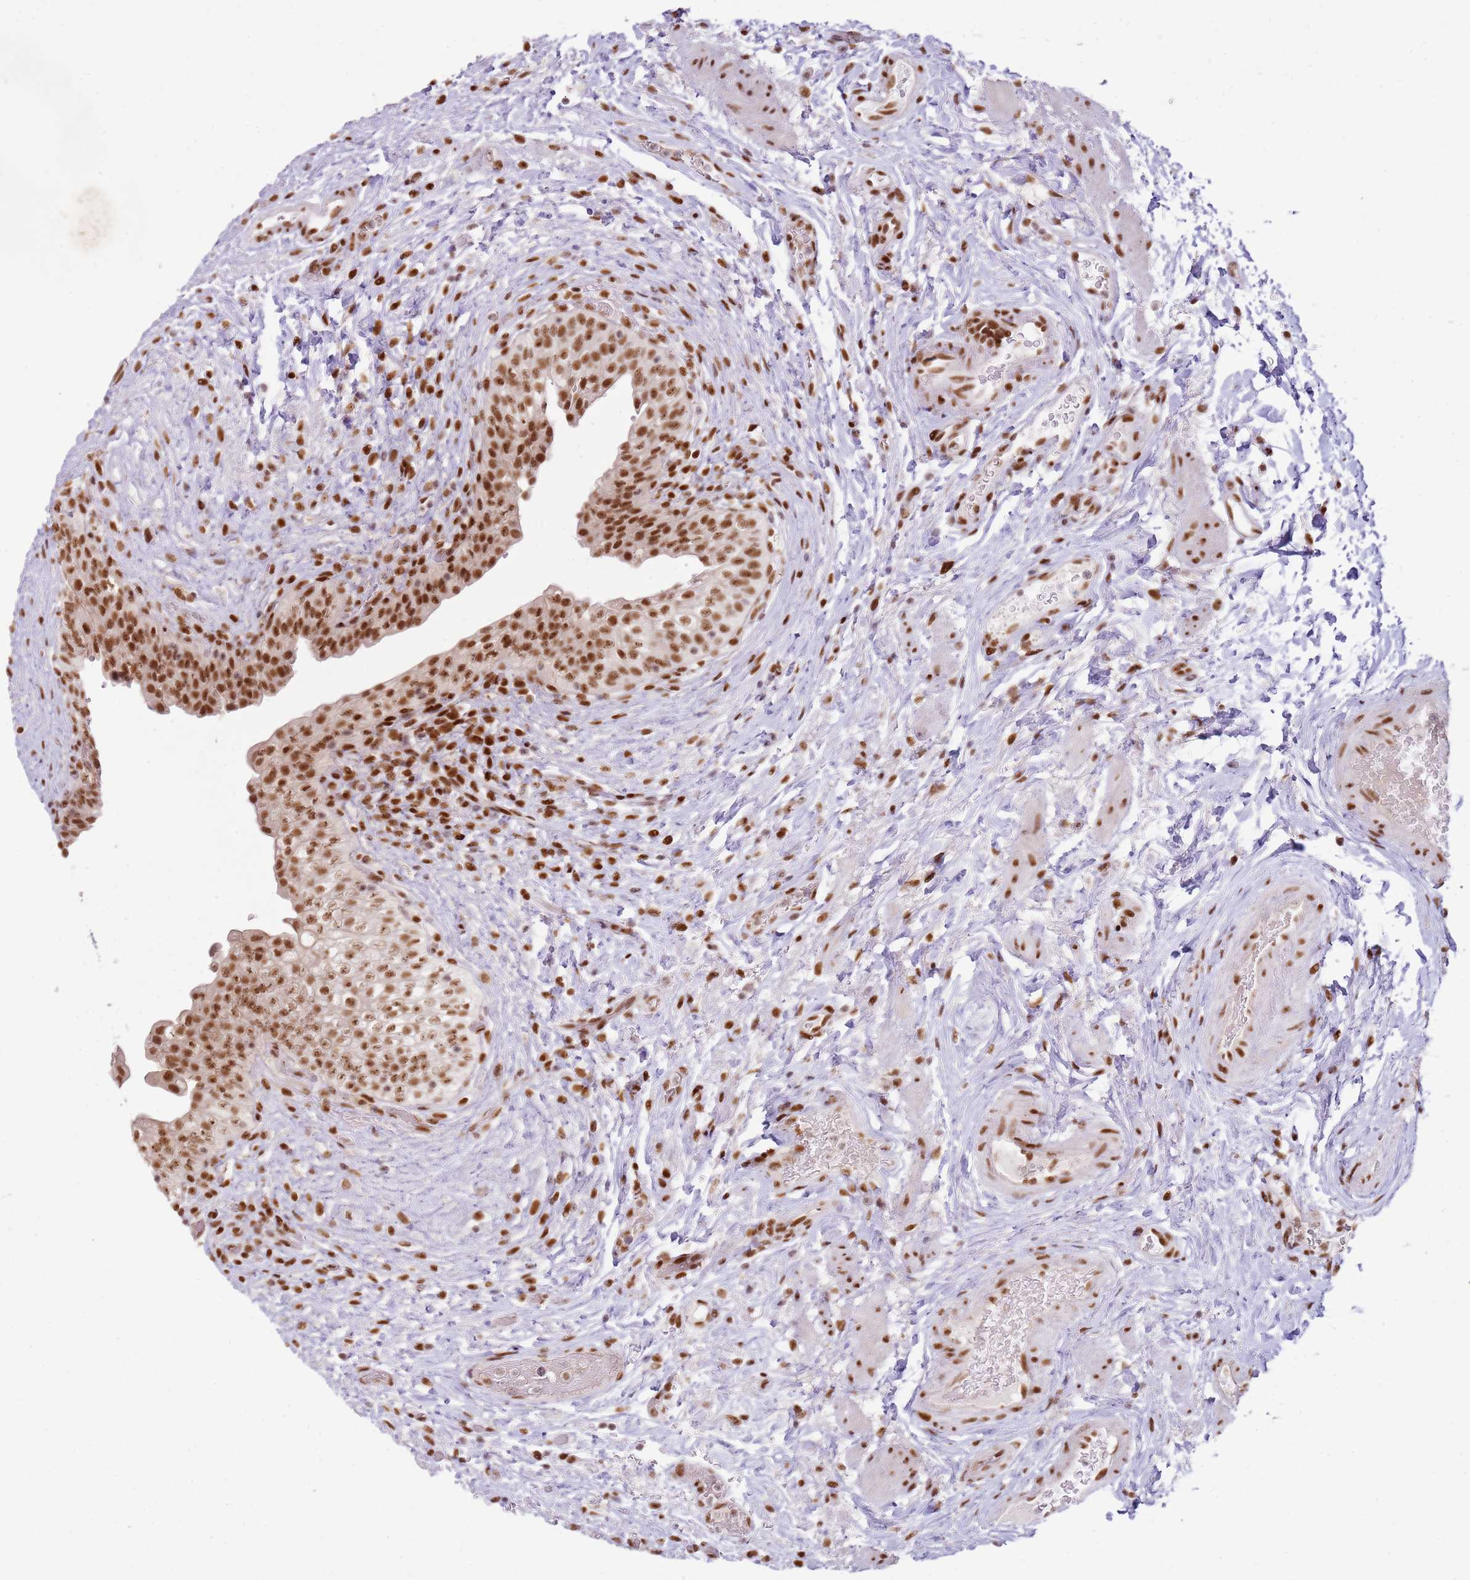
{"staining": {"intensity": "strong", "quantity": ">75%", "location": "nuclear"}, "tissue": "urinary bladder", "cell_type": "Urothelial cells", "image_type": "normal", "snomed": [{"axis": "morphology", "description": "Normal tissue, NOS"}, {"axis": "topography", "description": "Urinary bladder"}], "caption": "Brown immunohistochemical staining in benign human urinary bladder exhibits strong nuclear expression in approximately >75% of urothelial cells.", "gene": "PHC2", "patient": {"sex": "male", "age": 69}}